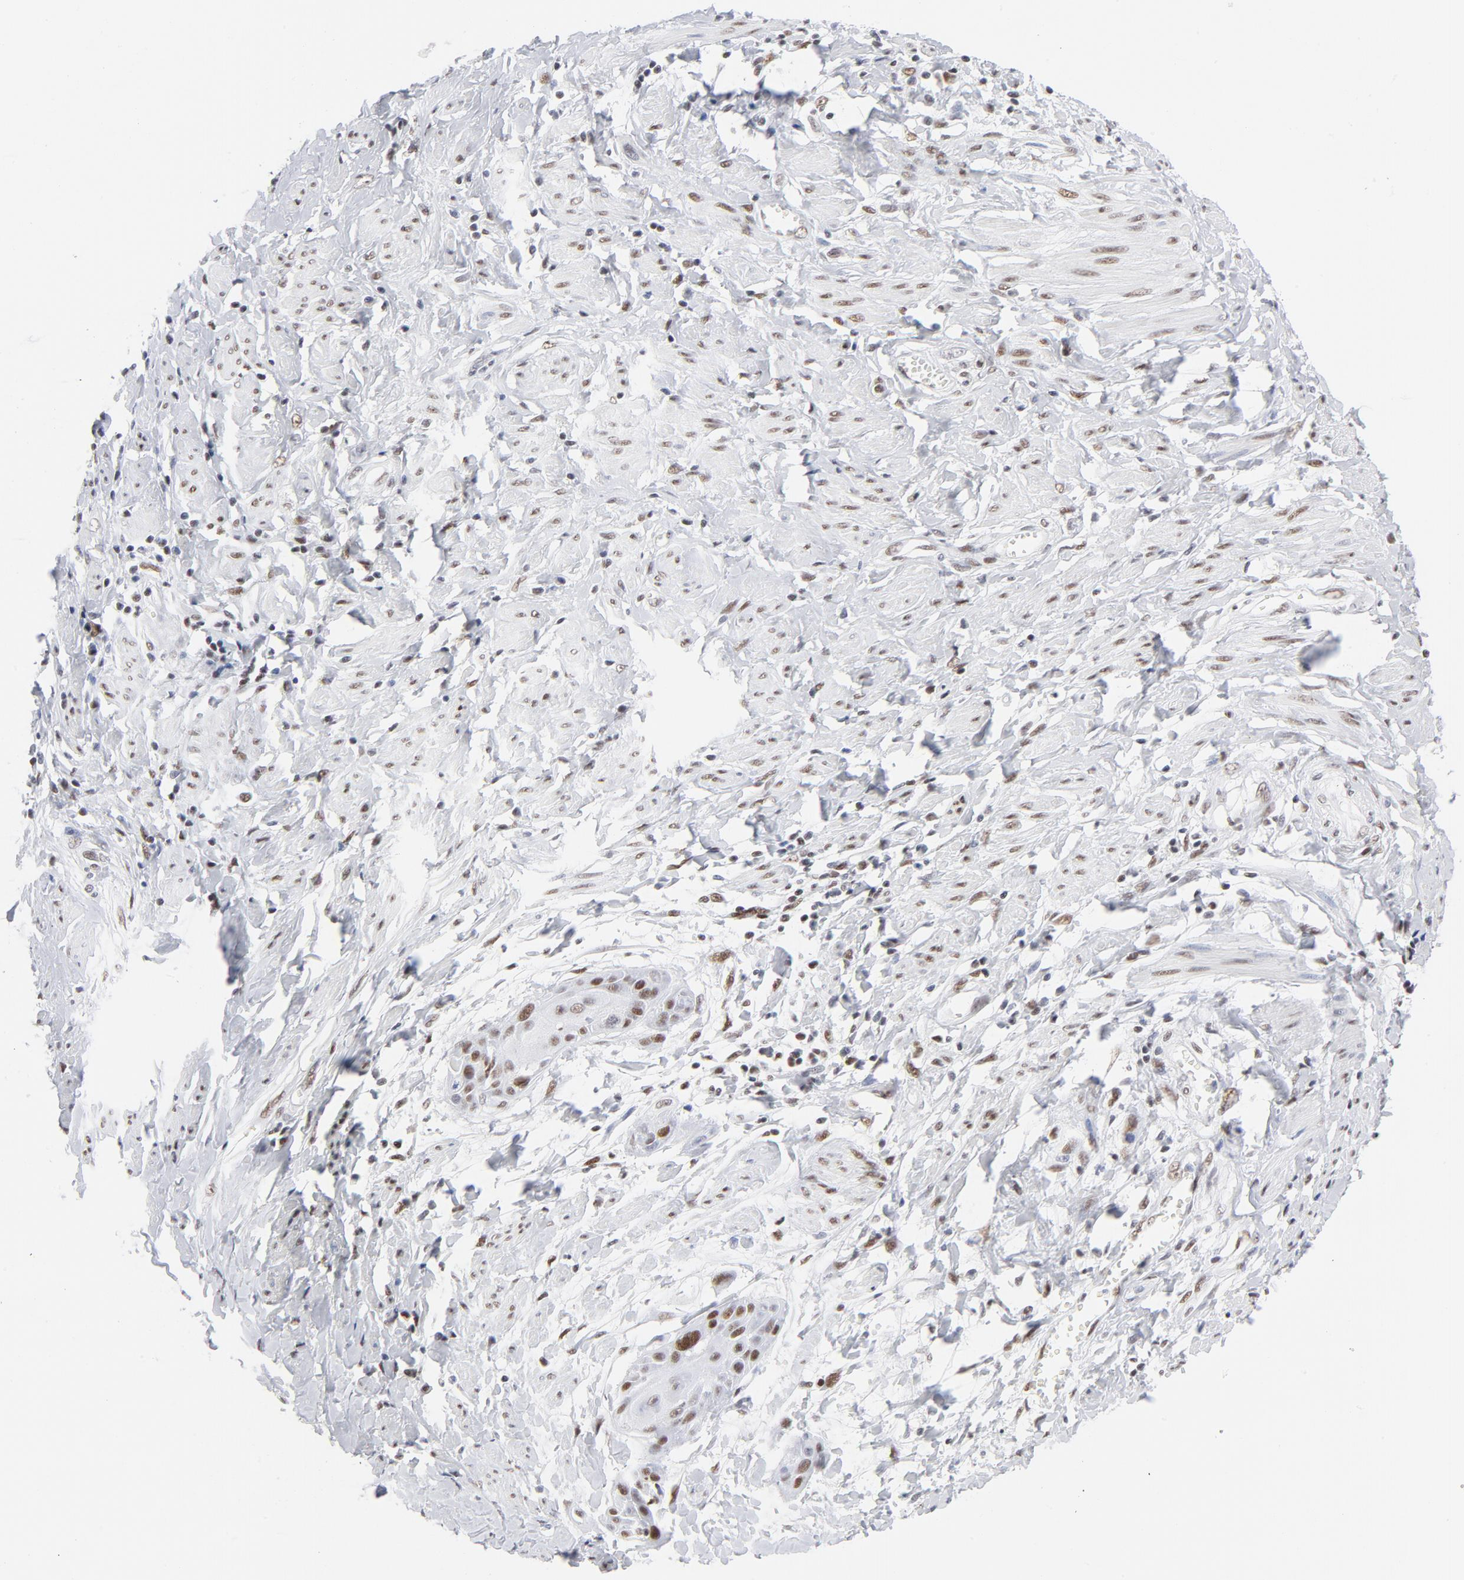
{"staining": {"intensity": "moderate", "quantity": "25%-75%", "location": "nuclear"}, "tissue": "cervical cancer", "cell_type": "Tumor cells", "image_type": "cancer", "snomed": [{"axis": "morphology", "description": "Squamous cell carcinoma, NOS"}, {"axis": "topography", "description": "Cervix"}], "caption": "High-power microscopy captured an immunohistochemistry (IHC) micrograph of cervical squamous cell carcinoma, revealing moderate nuclear staining in about 25%-75% of tumor cells. The protein of interest is stained brown, and the nuclei are stained in blue (DAB (3,3'-diaminobenzidine) IHC with brightfield microscopy, high magnification).", "gene": "ATF2", "patient": {"sex": "female", "age": 57}}